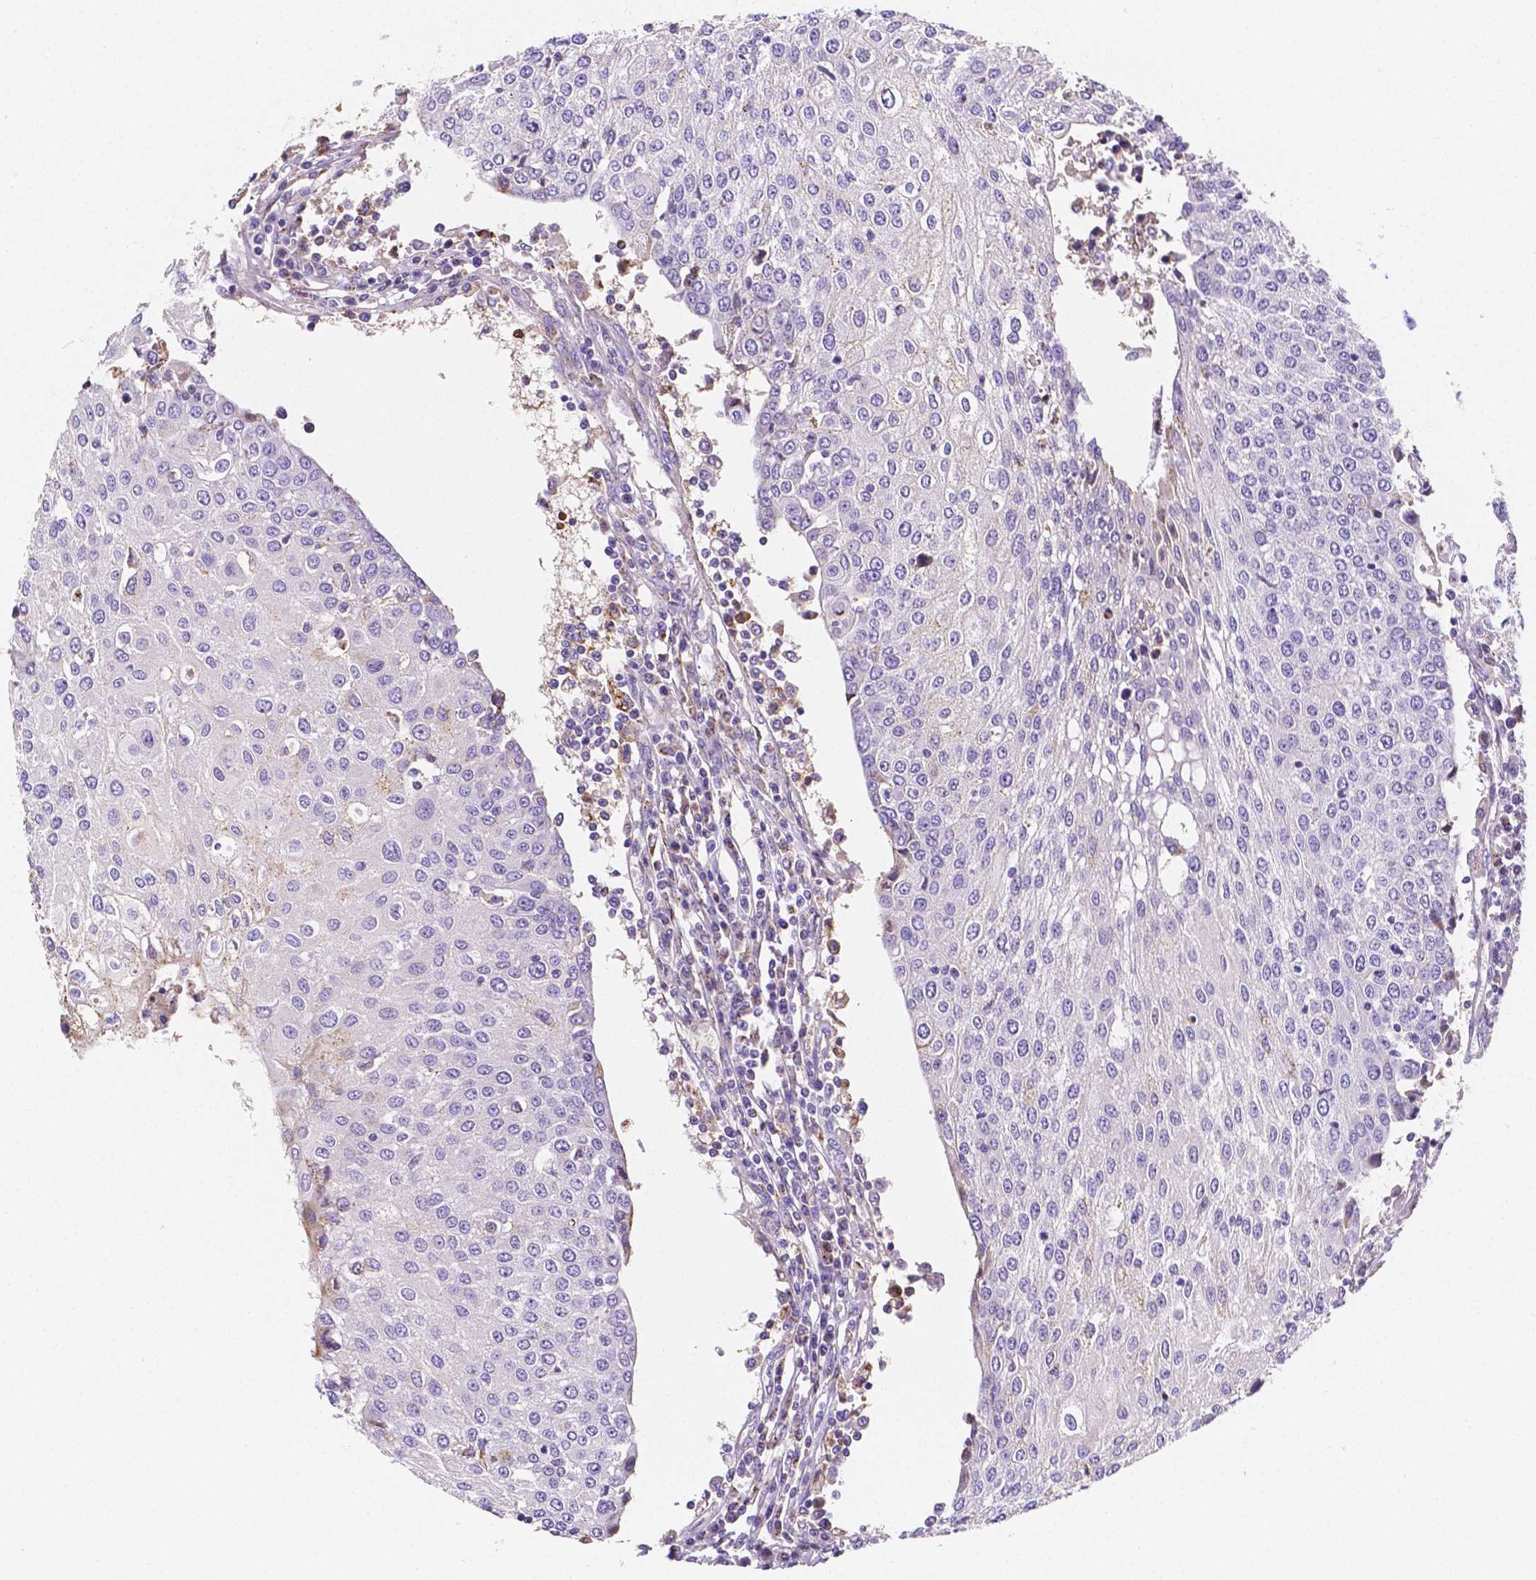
{"staining": {"intensity": "negative", "quantity": "none", "location": "none"}, "tissue": "urothelial cancer", "cell_type": "Tumor cells", "image_type": "cancer", "snomed": [{"axis": "morphology", "description": "Urothelial carcinoma, High grade"}, {"axis": "topography", "description": "Urinary bladder"}], "caption": "Immunohistochemistry (IHC) photomicrograph of neoplastic tissue: urothelial cancer stained with DAB (3,3'-diaminobenzidine) displays no significant protein expression in tumor cells.", "gene": "GABRD", "patient": {"sex": "female", "age": 85}}